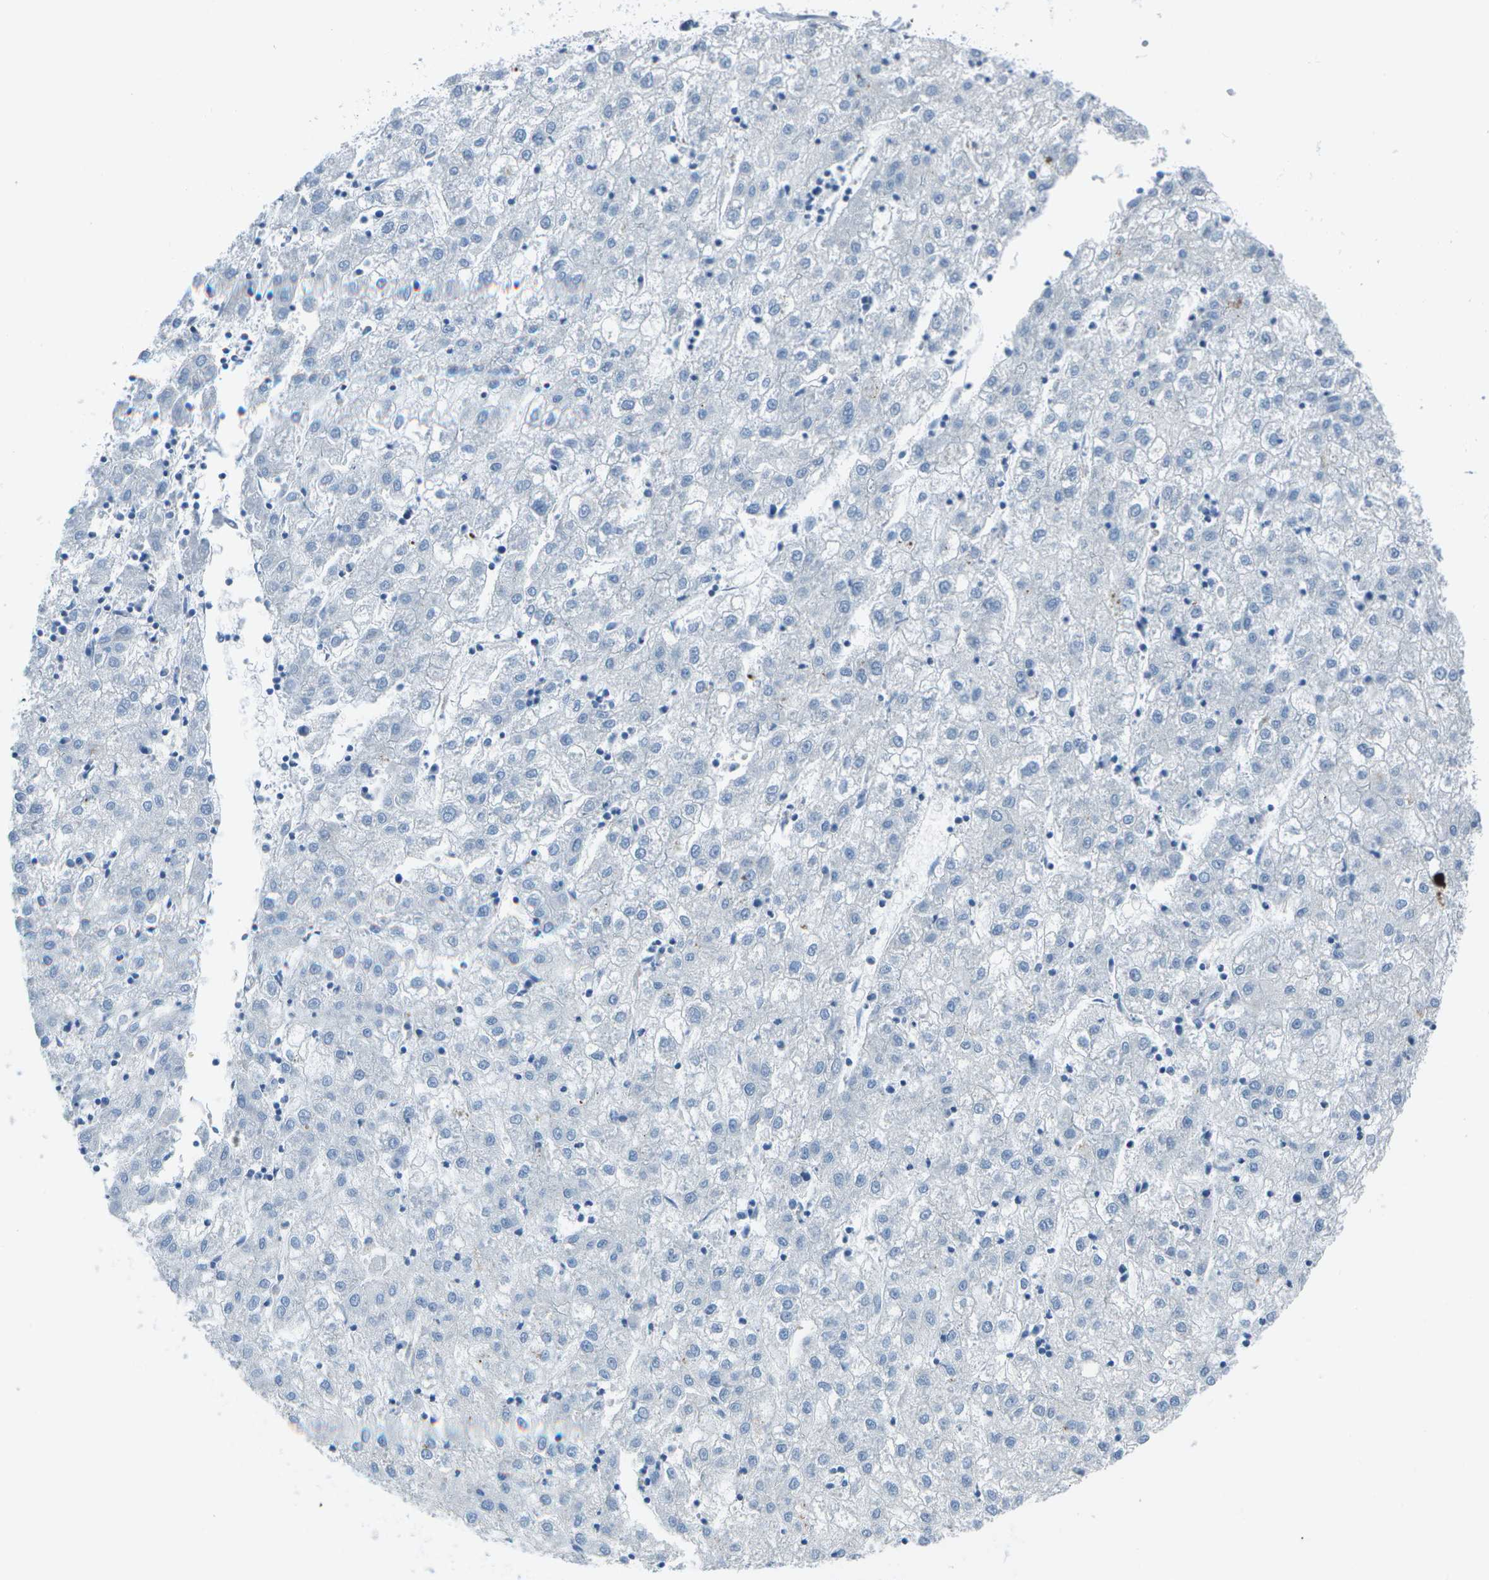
{"staining": {"intensity": "negative", "quantity": "none", "location": "none"}, "tissue": "liver cancer", "cell_type": "Tumor cells", "image_type": "cancer", "snomed": [{"axis": "morphology", "description": "Carcinoma, Hepatocellular, NOS"}, {"axis": "topography", "description": "Liver"}], "caption": "Immunohistochemistry (IHC) of liver hepatocellular carcinoma exhibits no staining in tumor cells. (DAB immunohistochemistry (IHC) visualized using brightfield microscopy, high magnification).", "gene": "DCT", "patient": {"sex": "male", "age": 72}}